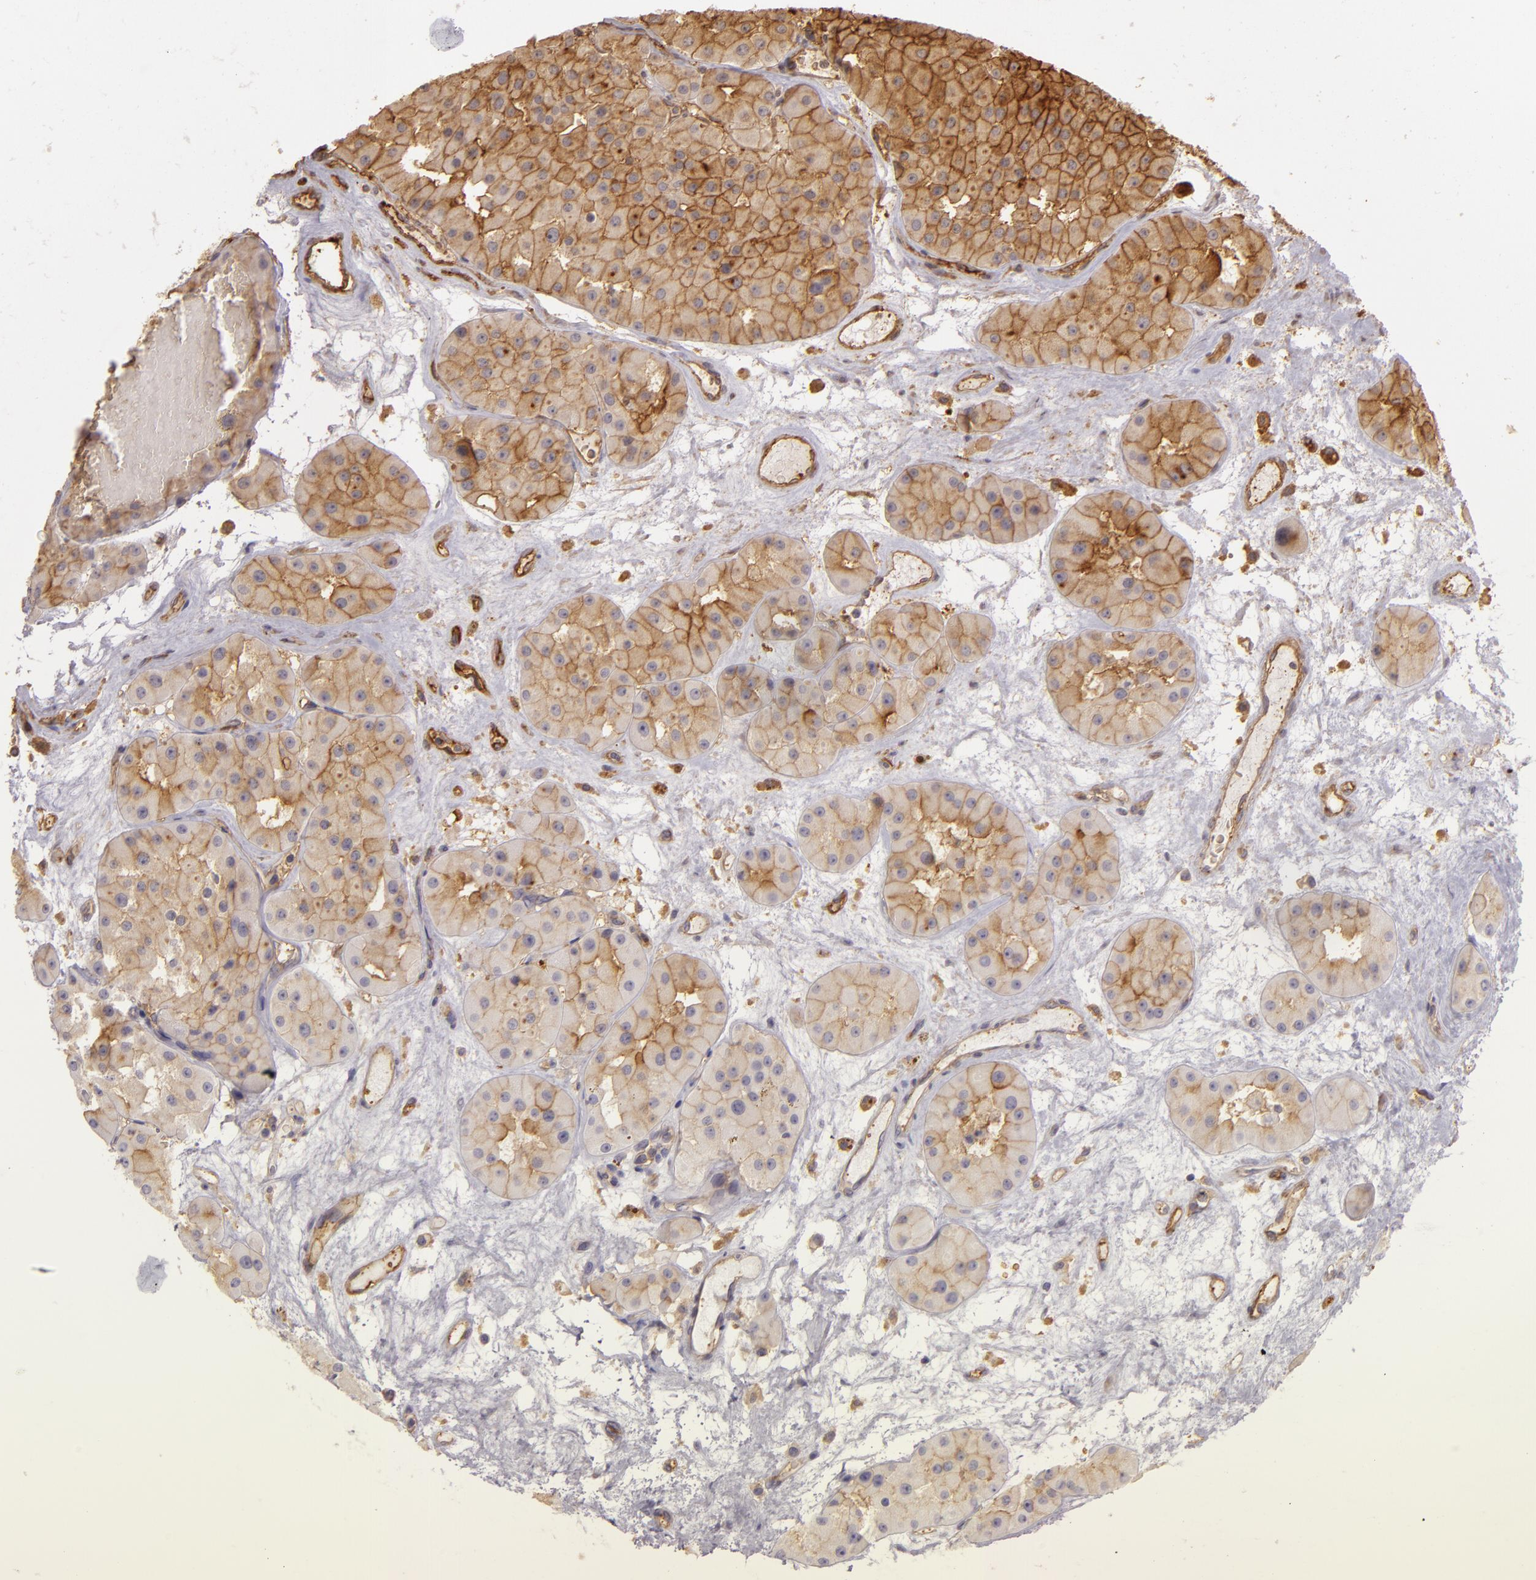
{"staining": {"intensity": "moderate", "quantity": ">75%", "location": "cytoplasmic/membranous"}, "tissue": "renal cancer", "cell_type": "Tumor cells", "image_type": "cancer", "snomed": [{"axis": "morphology", "description": "Adenocarcinoma, uncertain malignant potential"}, {"axis": "topography", "description": "Kidney"}], "caption": "This is an image of immunohistochemistry staining of adenocarcinoma,  uncertain malignant potential (renal), which shows moderate expression in the cytoplasmic/membranous of tumor cells.", "gene": "CD59", "patient": {"sex": "male", "age": 63}}